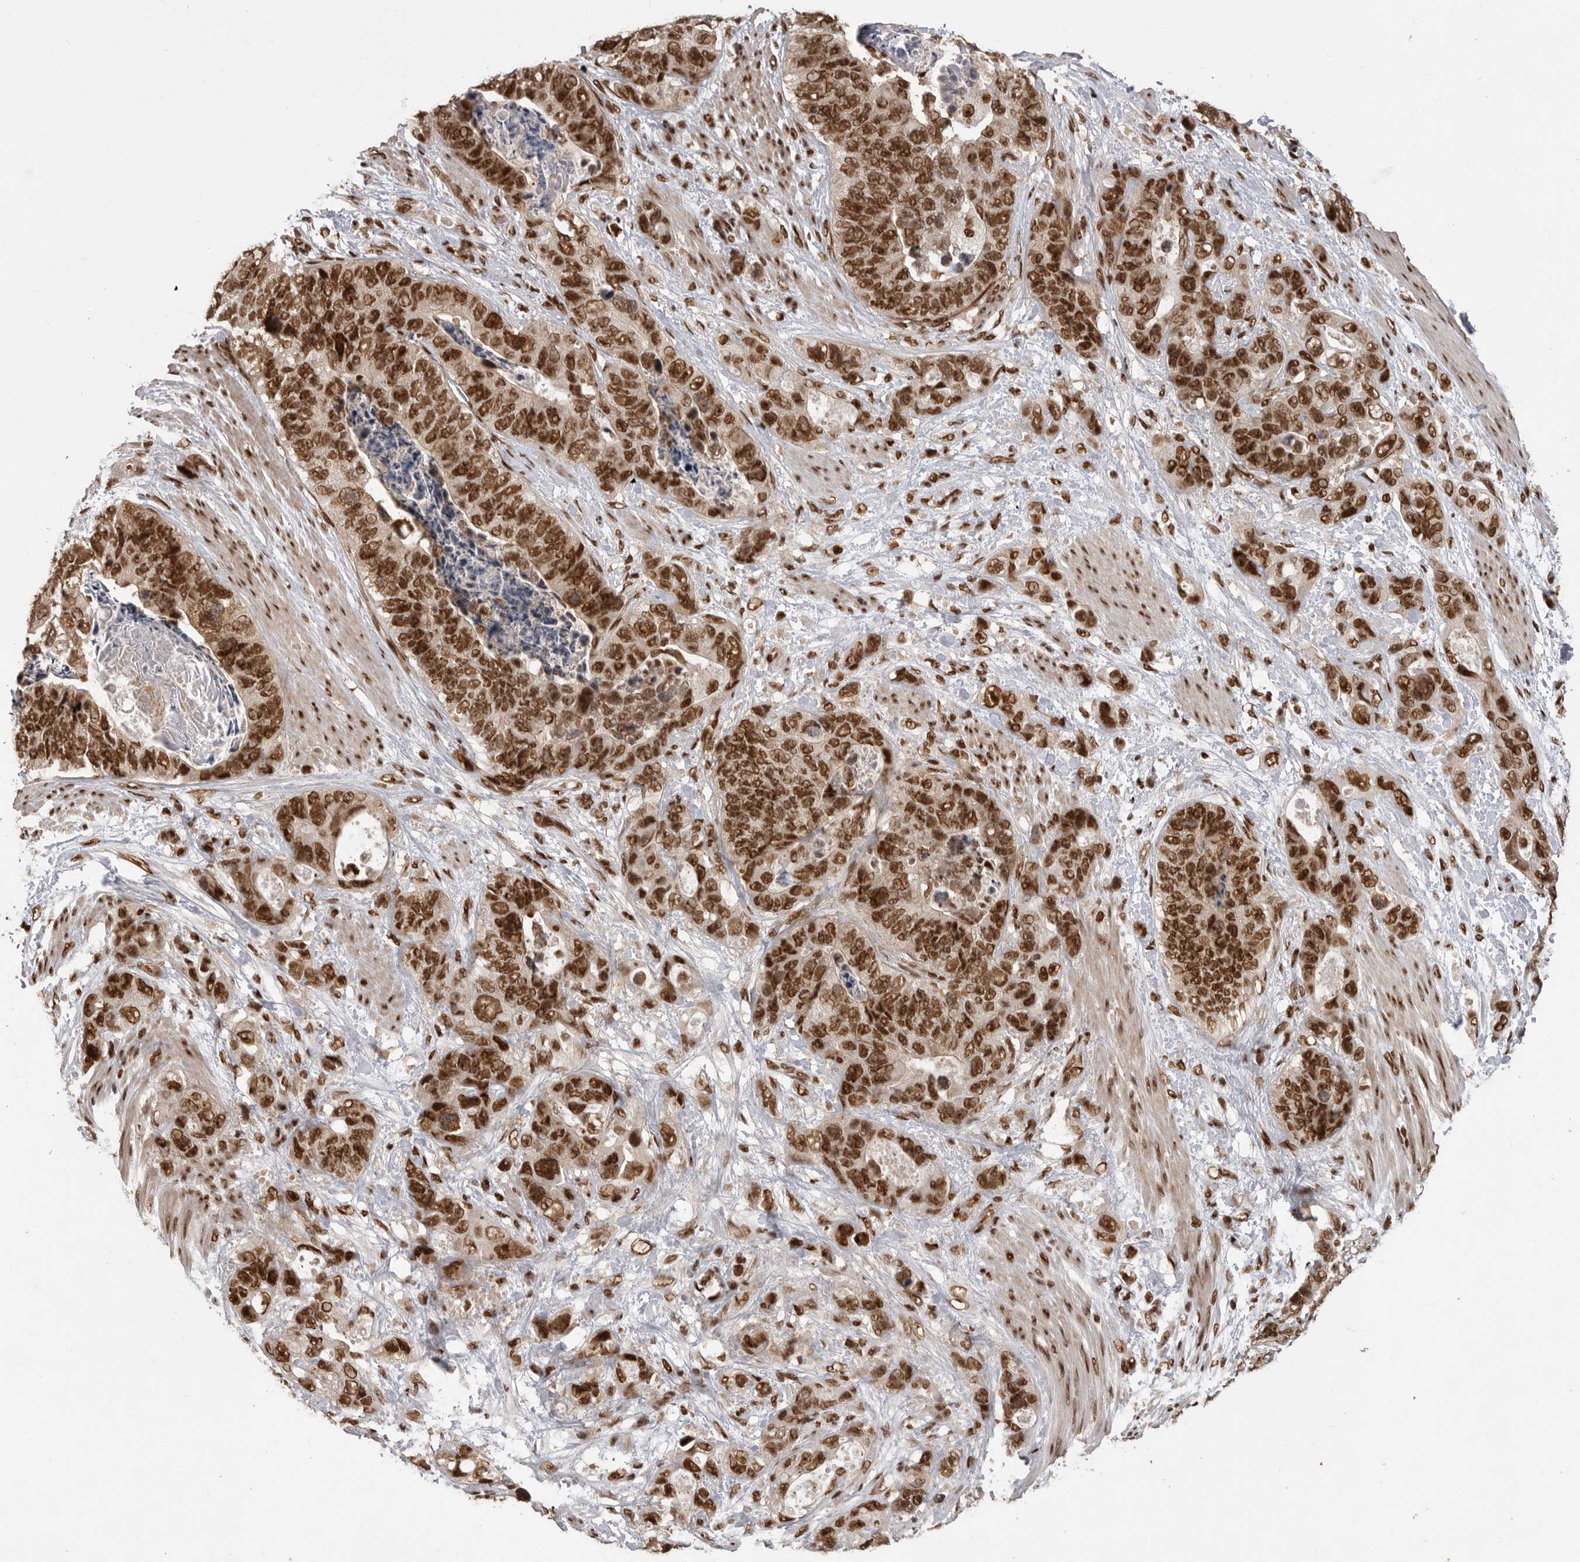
{"staining": {"intensity": "strong", "quantity": ">75%", "location": "nuclear"}, "tissue": "stomach cancer", "cell_type": "Tumor cells", "image_type": "cancer", "snomed": [{"axis": "morphology", "description": "Normal tissue, NOS"}, {"axis": "morphology", "description": "Adenocarcinoma, NOS"}, {"axis": "topography", "description": "Stomach"}], "caption": "Stomach adenocarcinoma stained with a brown dye shows strong nuclear positive expression in about >75% of tumor cells.", "gene": "PPP1R8", "patient": {"sex": "female", "age": 89}}